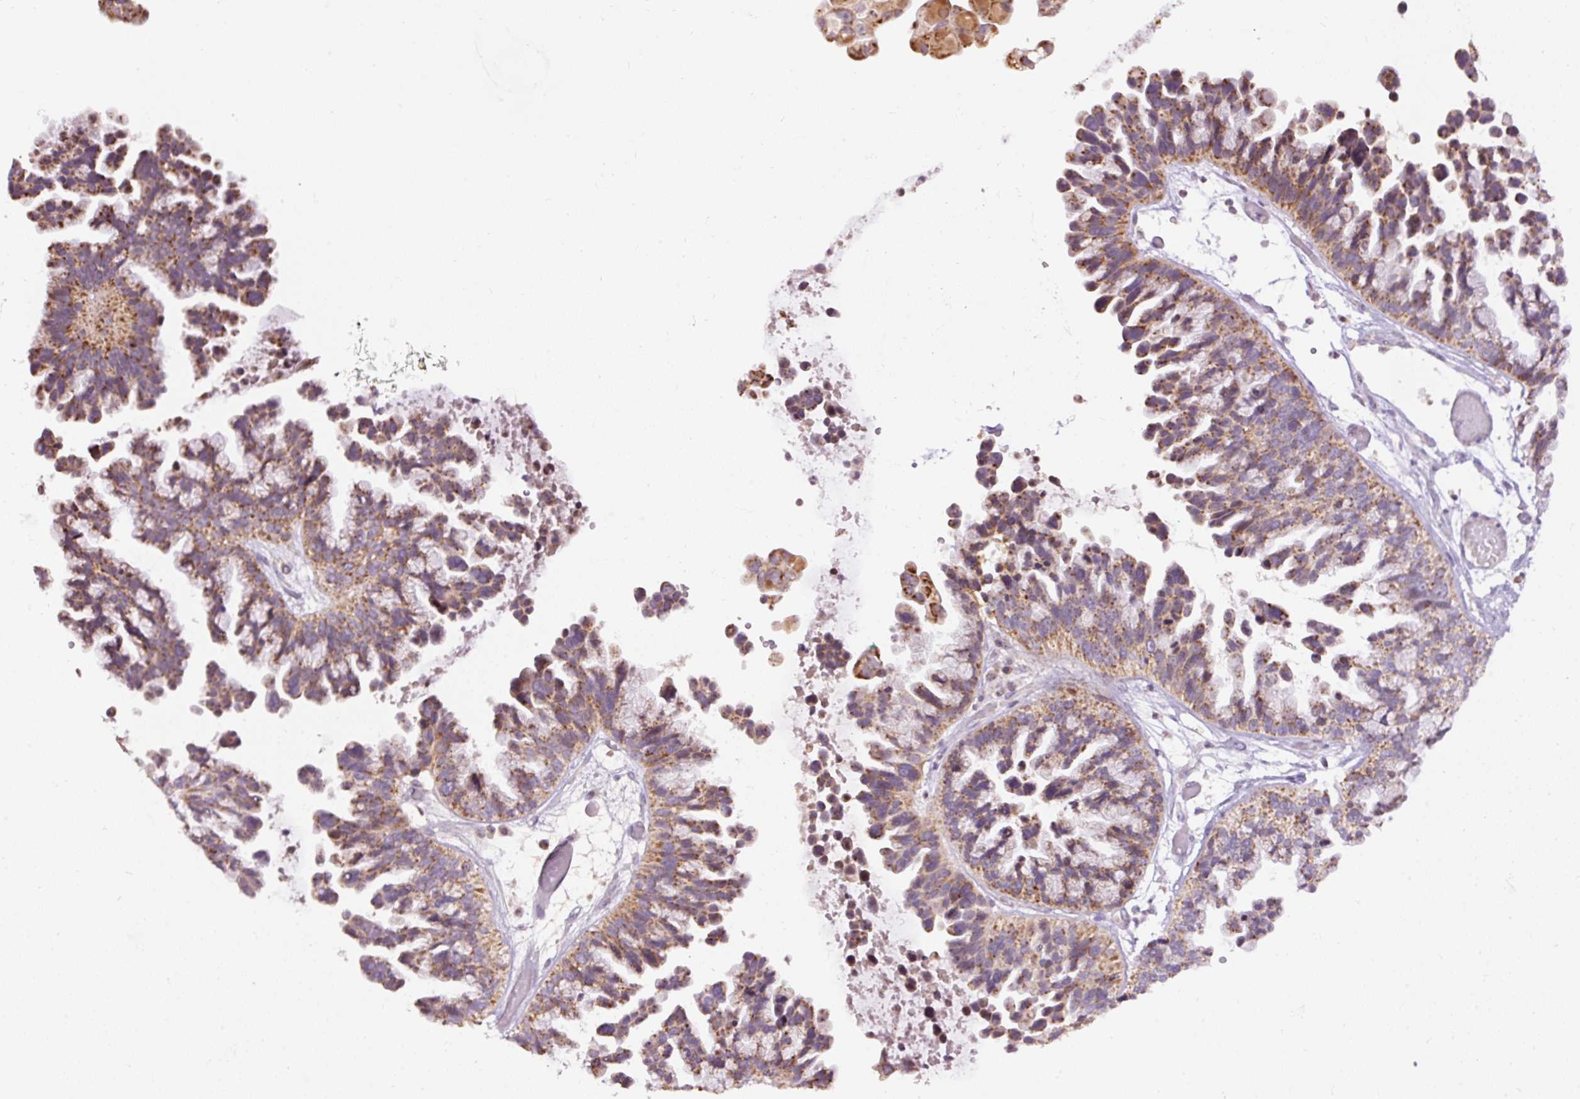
{"staining": {"intensity": "moderate", "quantity": ">75%", "location": "cytoplasmic/membranous"}, "tissue": "ovarian cancer", "cell_type": "Tumor cells", "image_type": "cancer", "snomed": [{"axis": "morphology", "description": "Cystadenocarcinoma, serous, NOS"}, {"axis": "topography", "description": "Ovary"}], "caption": "A high-resolution photomicrograph shows immunohistochemistry staining of ovarian cancer, which shows moderate cytoplasmic/membranous positivity in about >75% of tumor cells.", "gene": "ABHD11", "patient": {"sex": "female", "age": 56}}